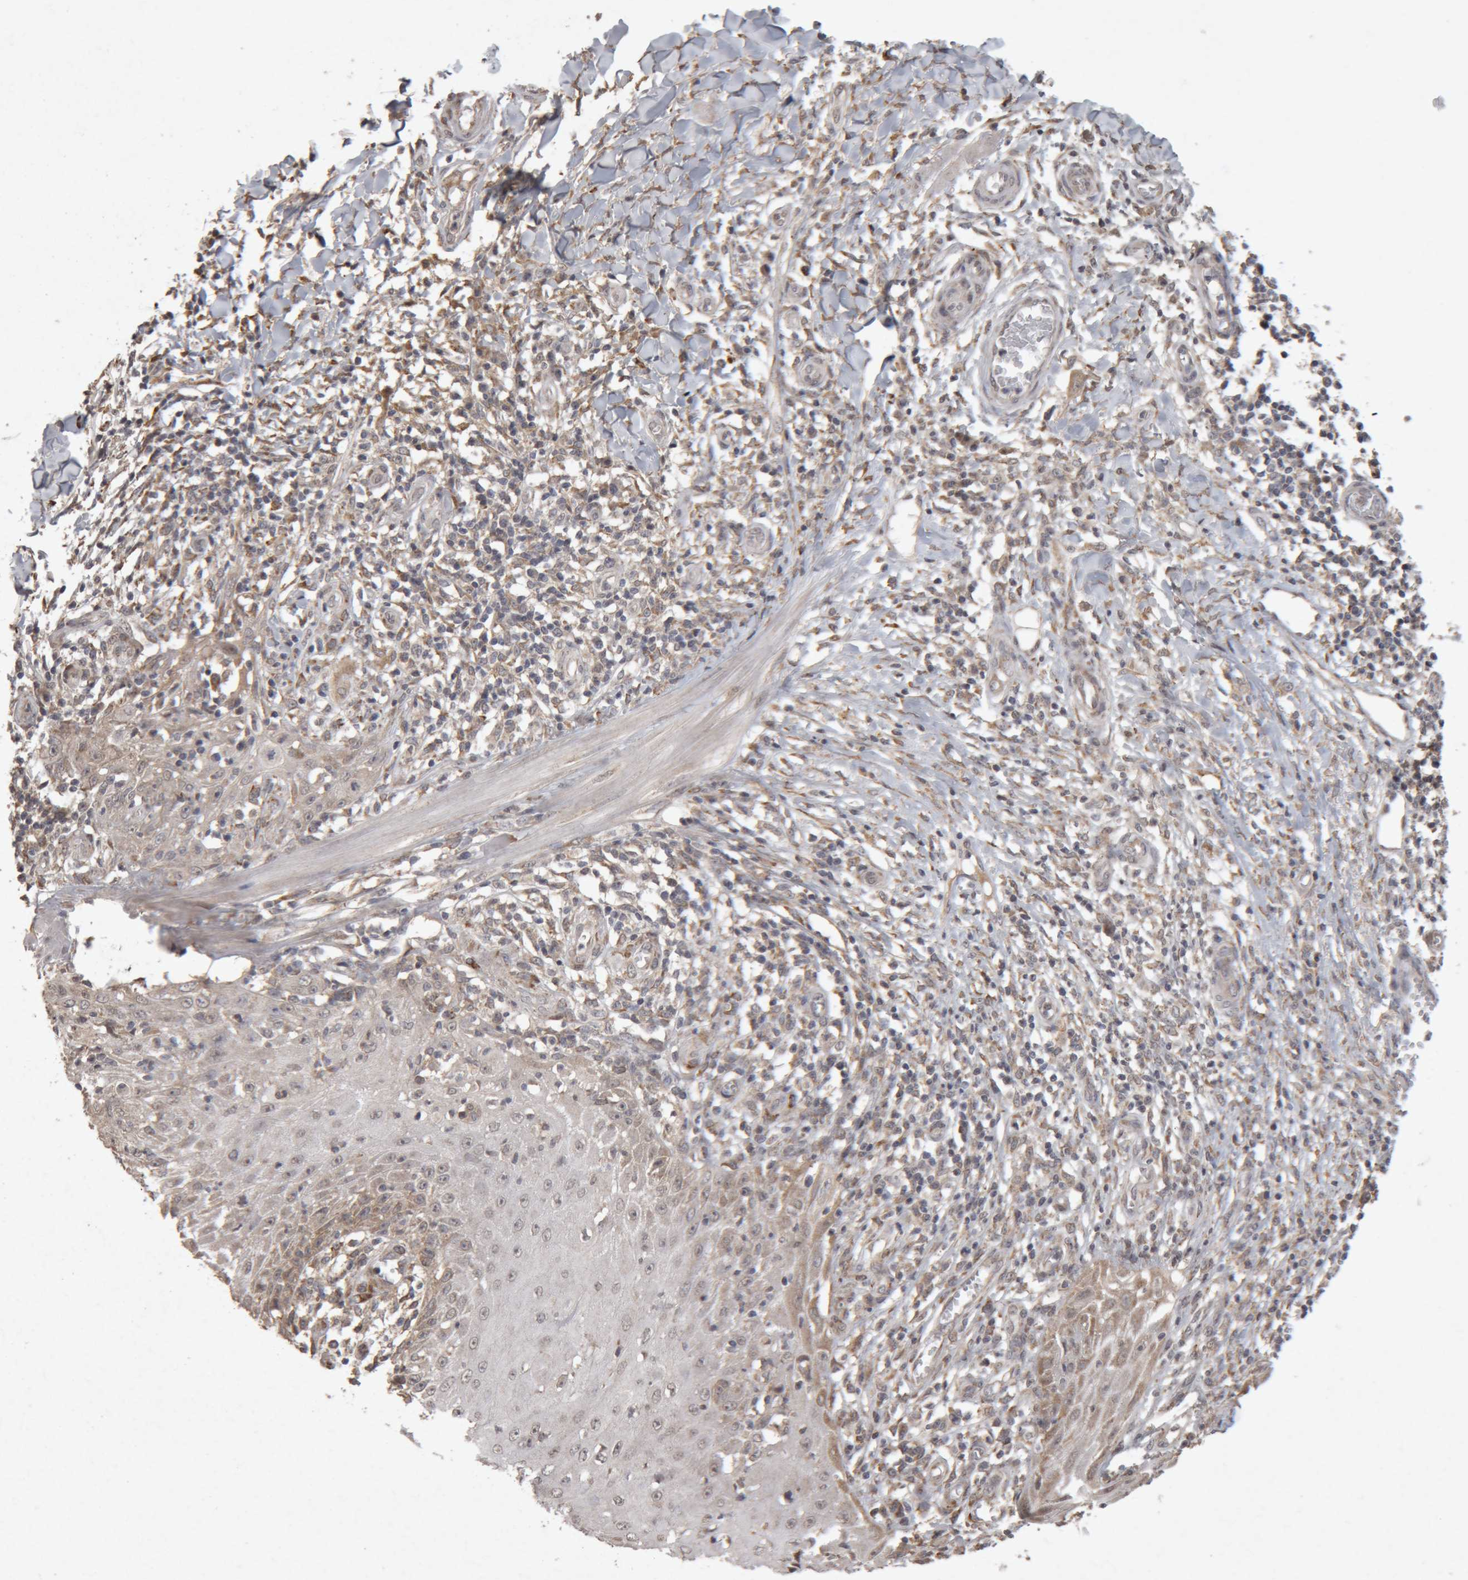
{"staining": {"intensity": "weak", "quantity": "<25%", "location": "cytoplasmic/membranous"}, "tissue": "skin cancer", "cell_type": "Tumor cells", "image_type": "cancer", "snomed": [{"axis": "morphology", "description": "Squamous cell carcinoma, NOS"}, {"axis": "topography", "description": "Skin"}], "caption": "IHC of skin squamous cell carcinoma exhibits no positivity in tumor cells.", "gene": "MEP1A", "patient": {"sex": "female", "age": 73}}